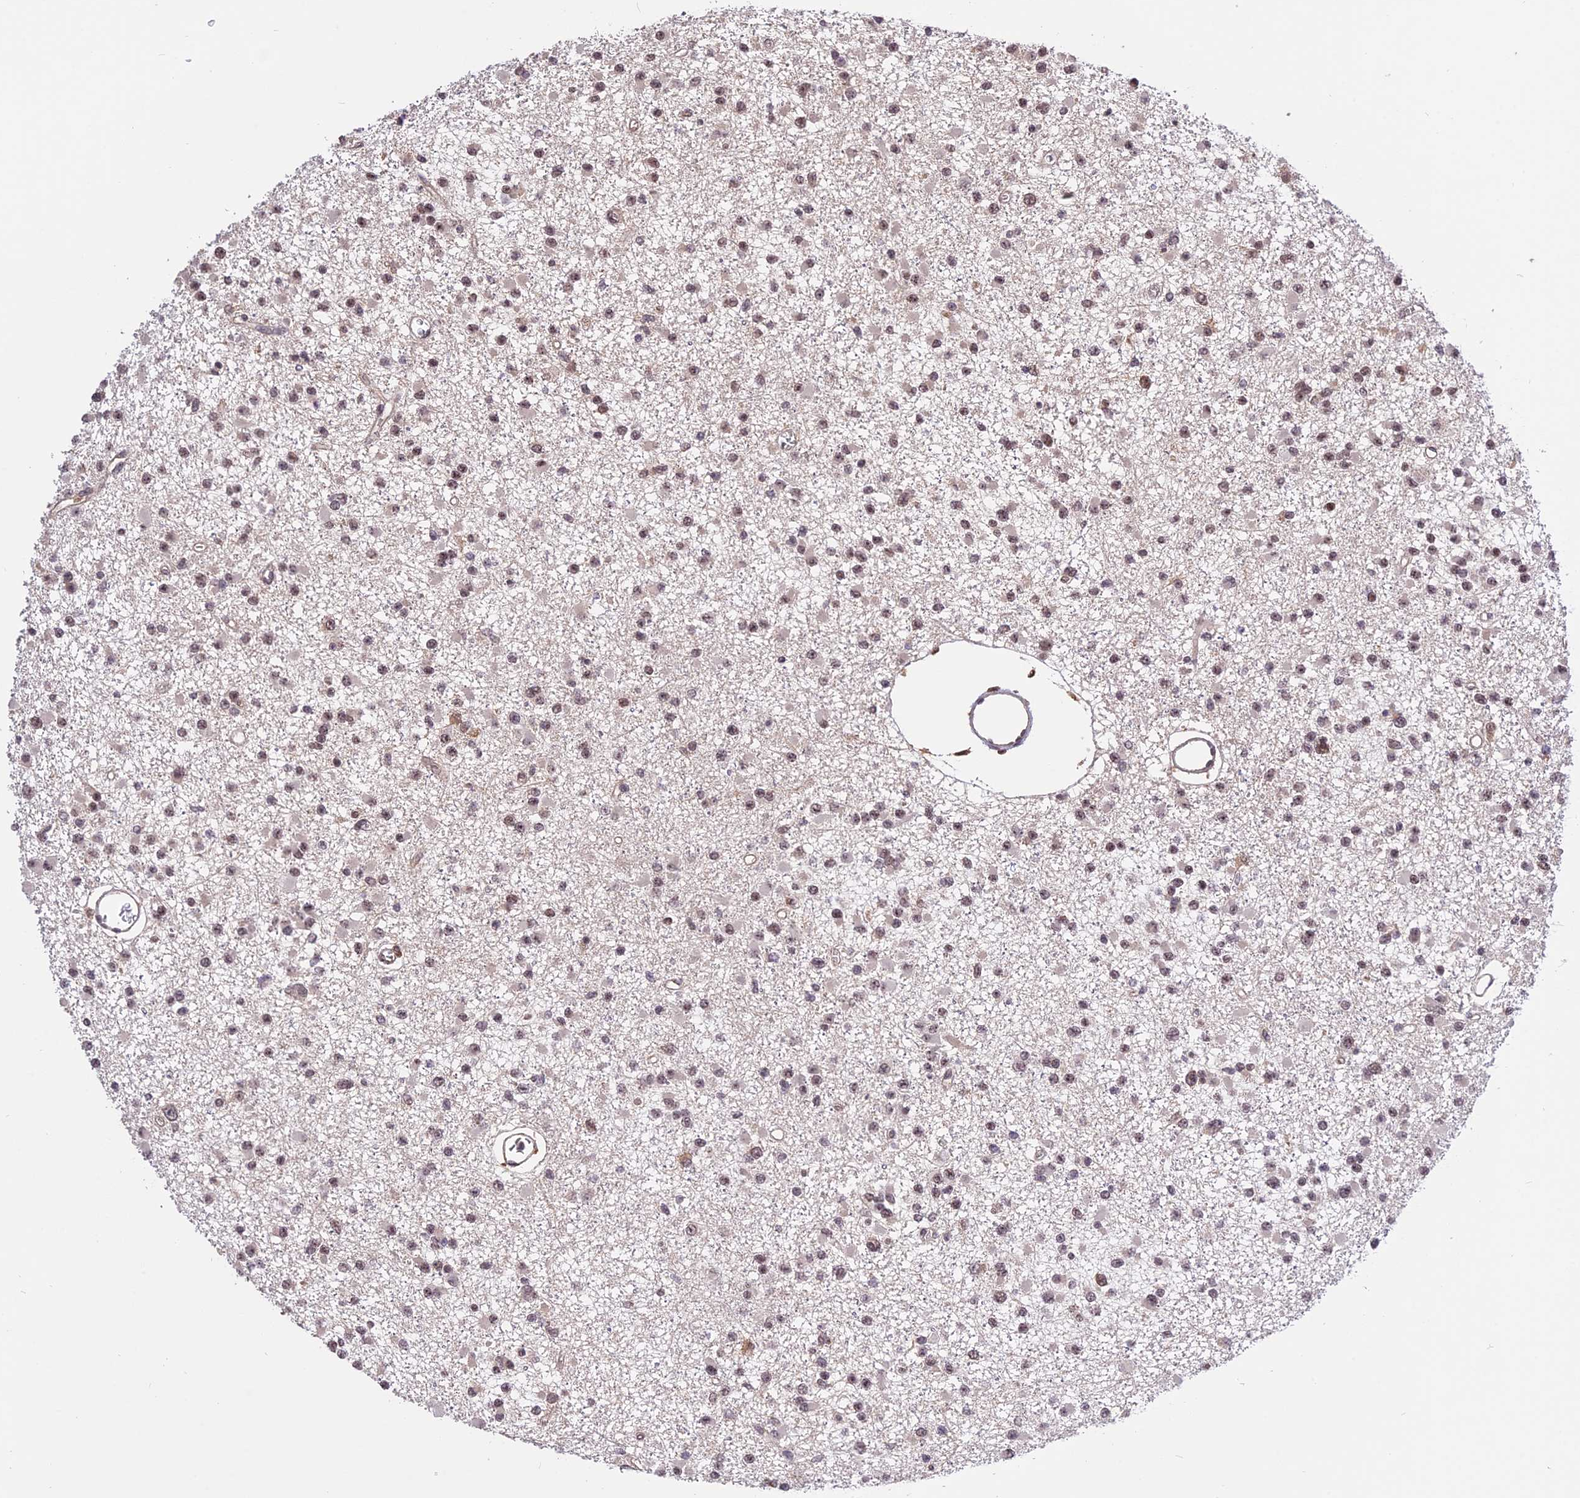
{"staining": {"intensity": "moderate", "quantity": ">75%", "location": "nuclear"}, "tissue": "glioma", "cell_type": "Tumor cells", "image_type": "cancer", "snomed": [{"axis": "morphology", "description": "Glioma, malignant, Low grade"}, {"axis": "topography", "description": "Brain"}], "caption": "Human malignant glioma (low-grade) stained with a brown dye demonstrates moderate nuclear positive expression in about >75% of tumor cells.", "gene": "MNS1", "patient": {"sex": "female", "age": 22}}